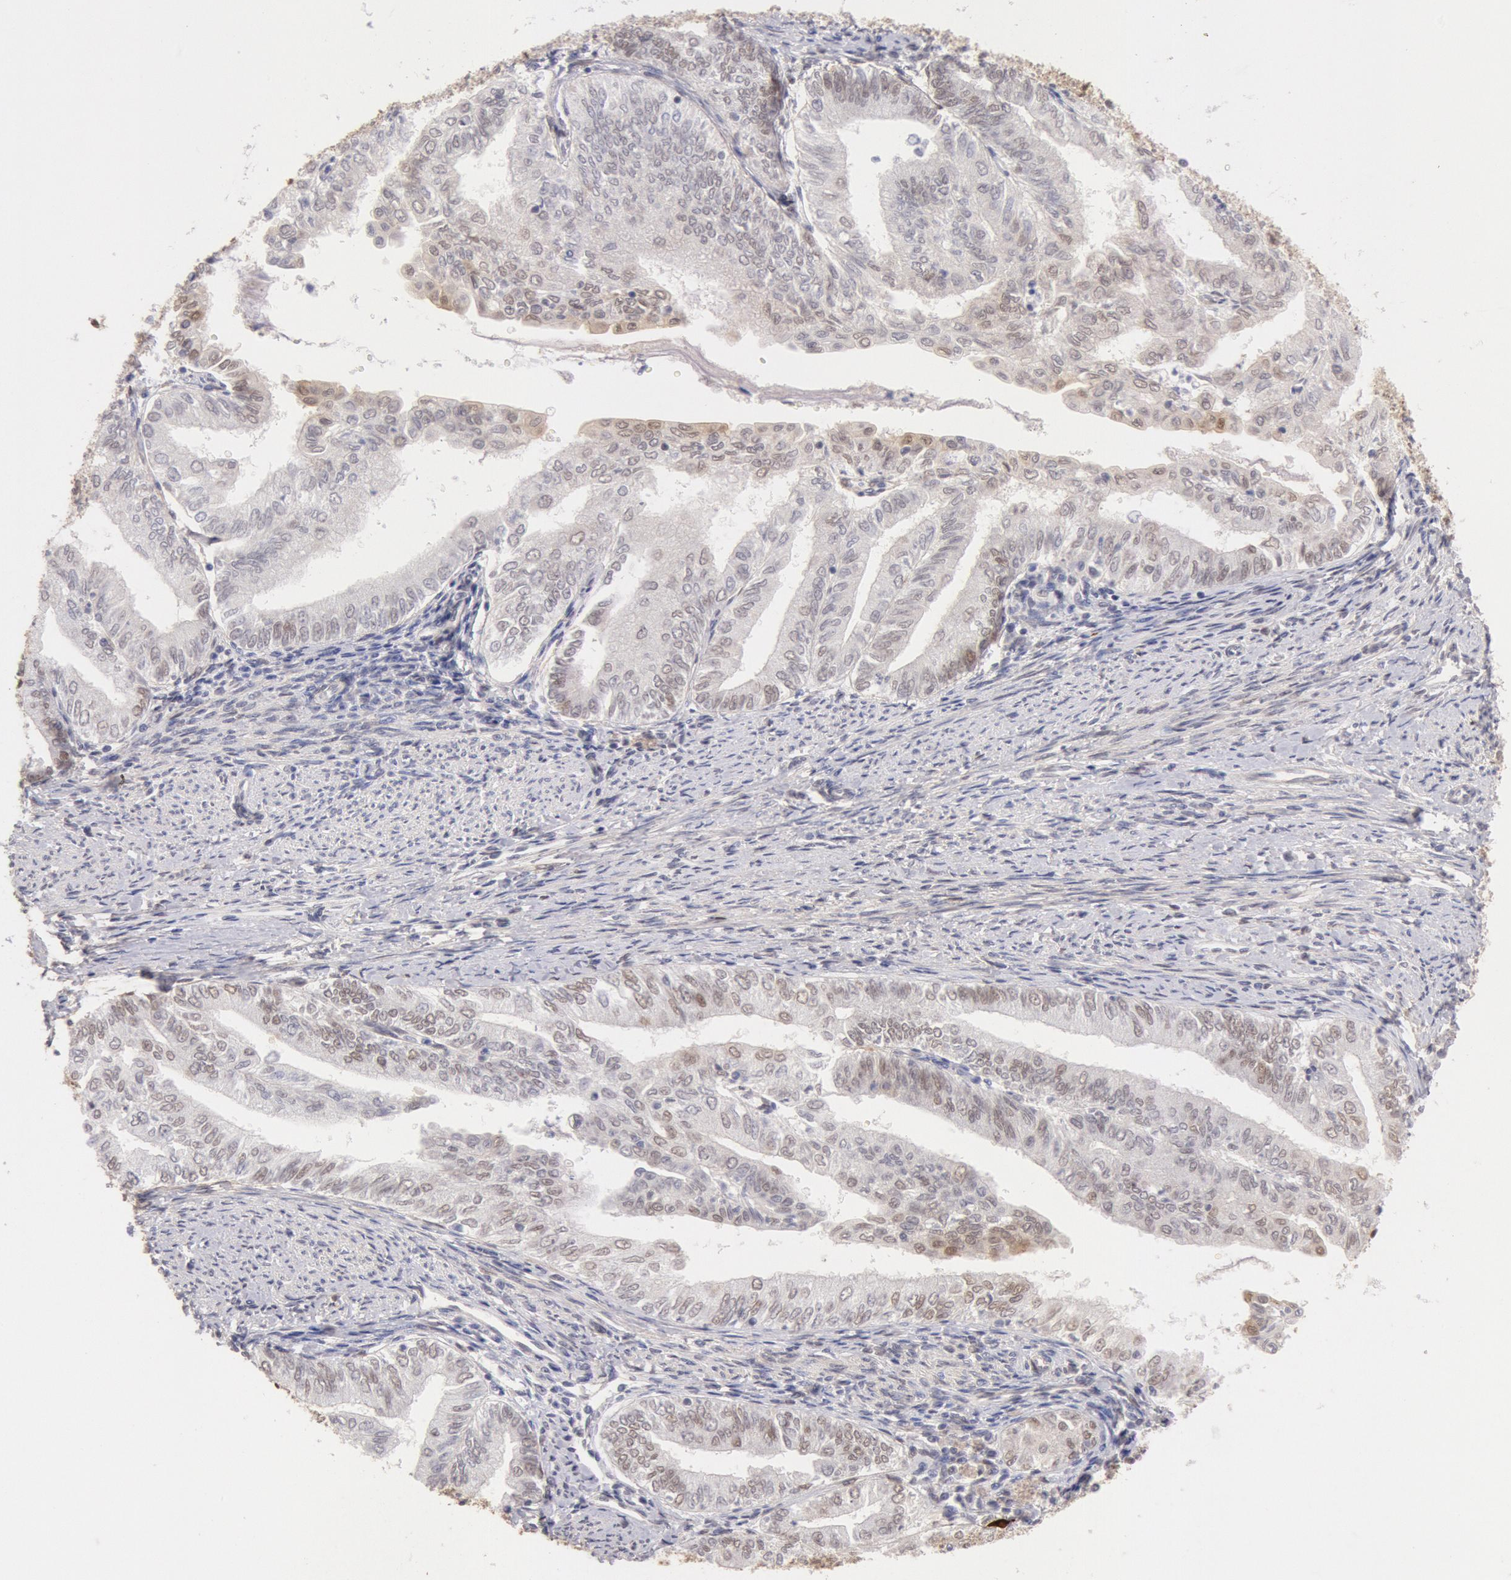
{"staining": {"intensity": "weak", "quantity": "<25%", "location": "nuclear"}, "tissue": "endometrial cancer", "cell_type": "Tumor cells", "image_type": "cancer", "snomed": [{"axis": "morphology", "description": "Adenocarcinoma, NOS"}, {"axis": "topography", "description": "Endometrium"}], "caption": "Immunohistochemical staining of endometrial cancer exhibits no significant expression in tumor cells.", "gene": "CDKN2B", "patient": {"sex": "female", "age": 66}}